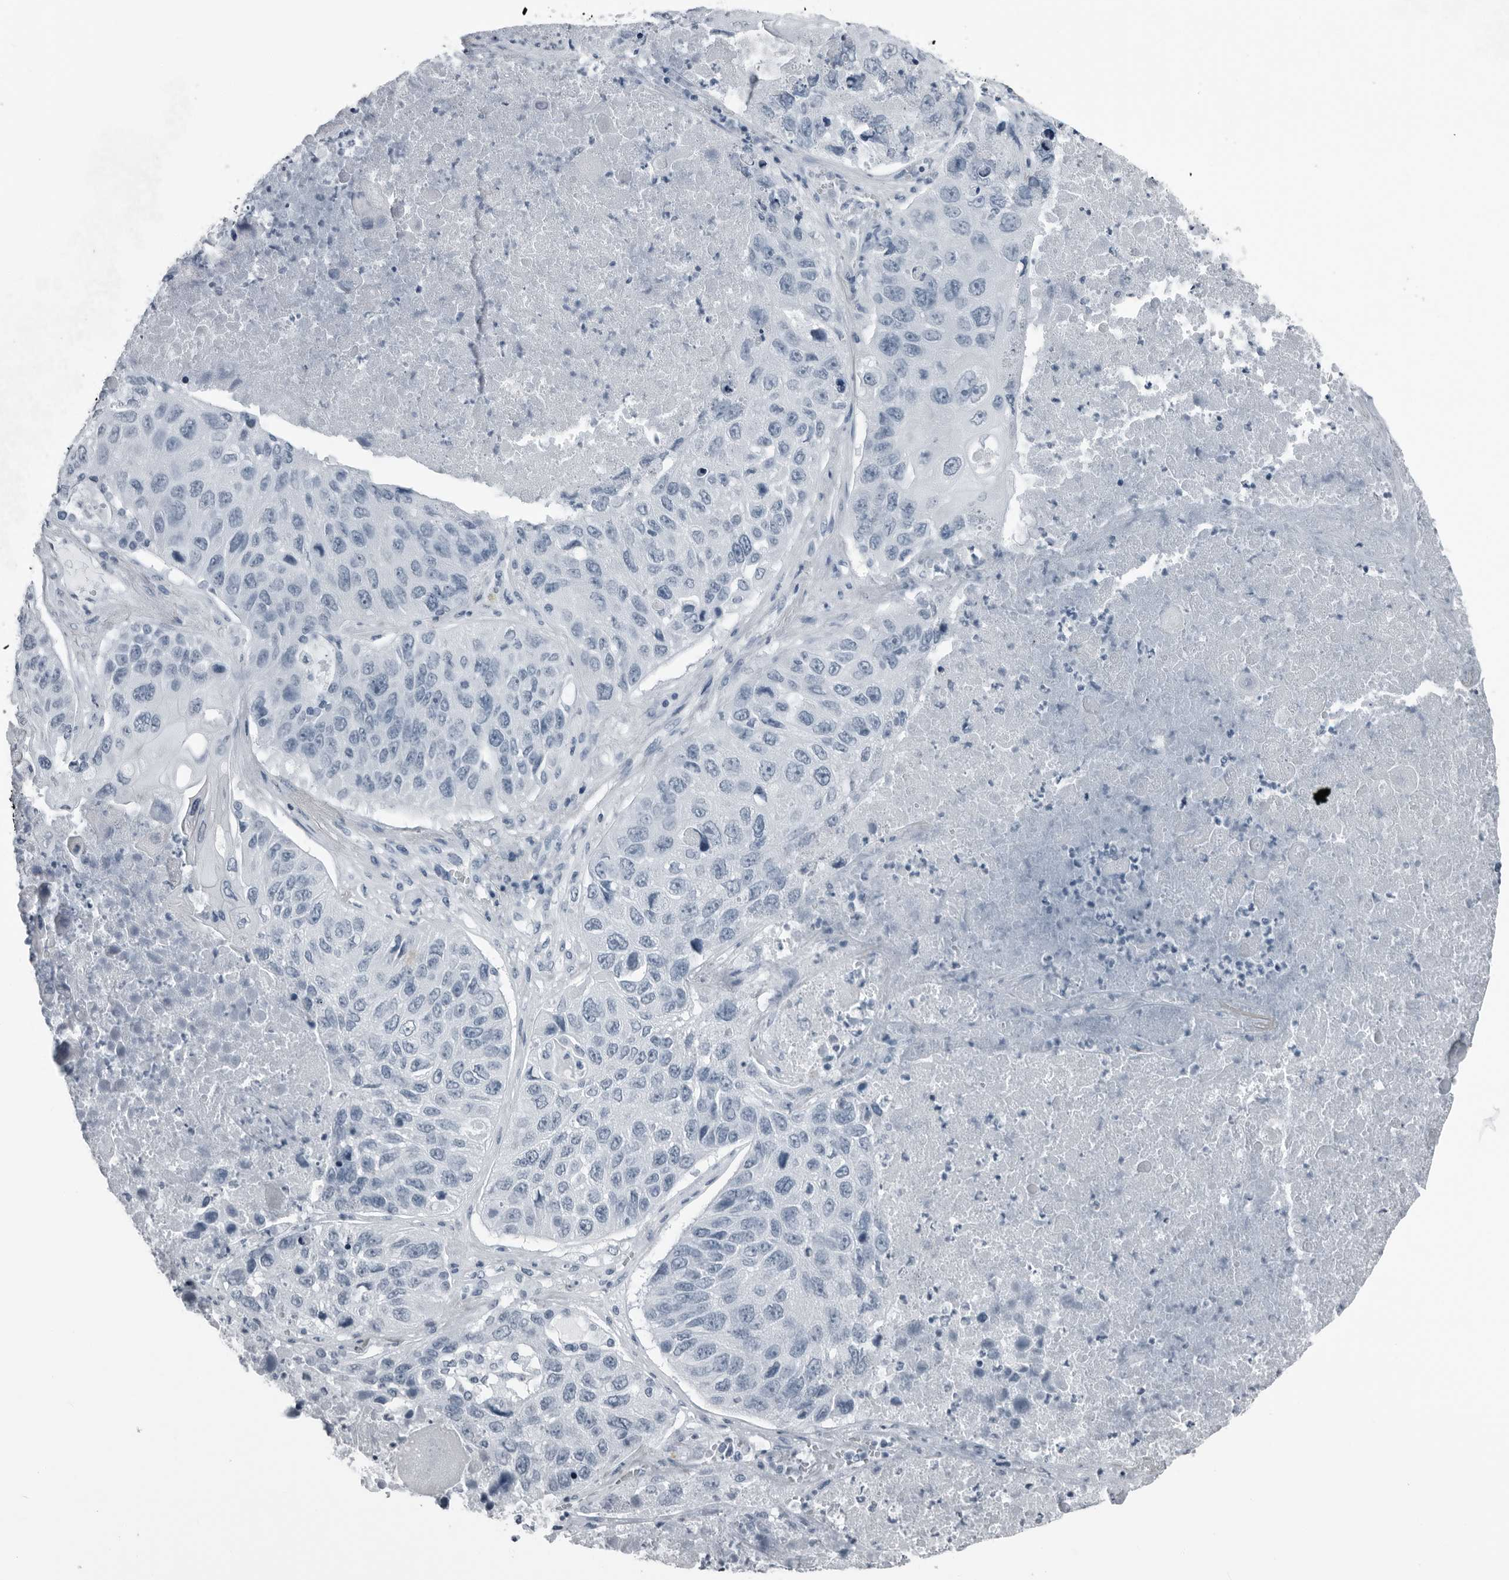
{"staining": {"intensity": "negative", "quantity": "none", "location": "none"}, "tissue": "lung cancer", "cell_type": "Tumor cells", "image_type": "cancer", "snomed": [{"axis": "morphology", "description": "Squamous cell carcinoma, NOS"}, {"axis": "topography", "description": "Lung"}], "caption": "Tumor cells show no significant protein positivity in squamous cell carcinoma (lung). (DAB (3,3'-diaminobenzidine) immunohistochemistry (IHC), high magnification).", "gene": "PRSS1", "patient": {"sex": "male", "age": 61}}